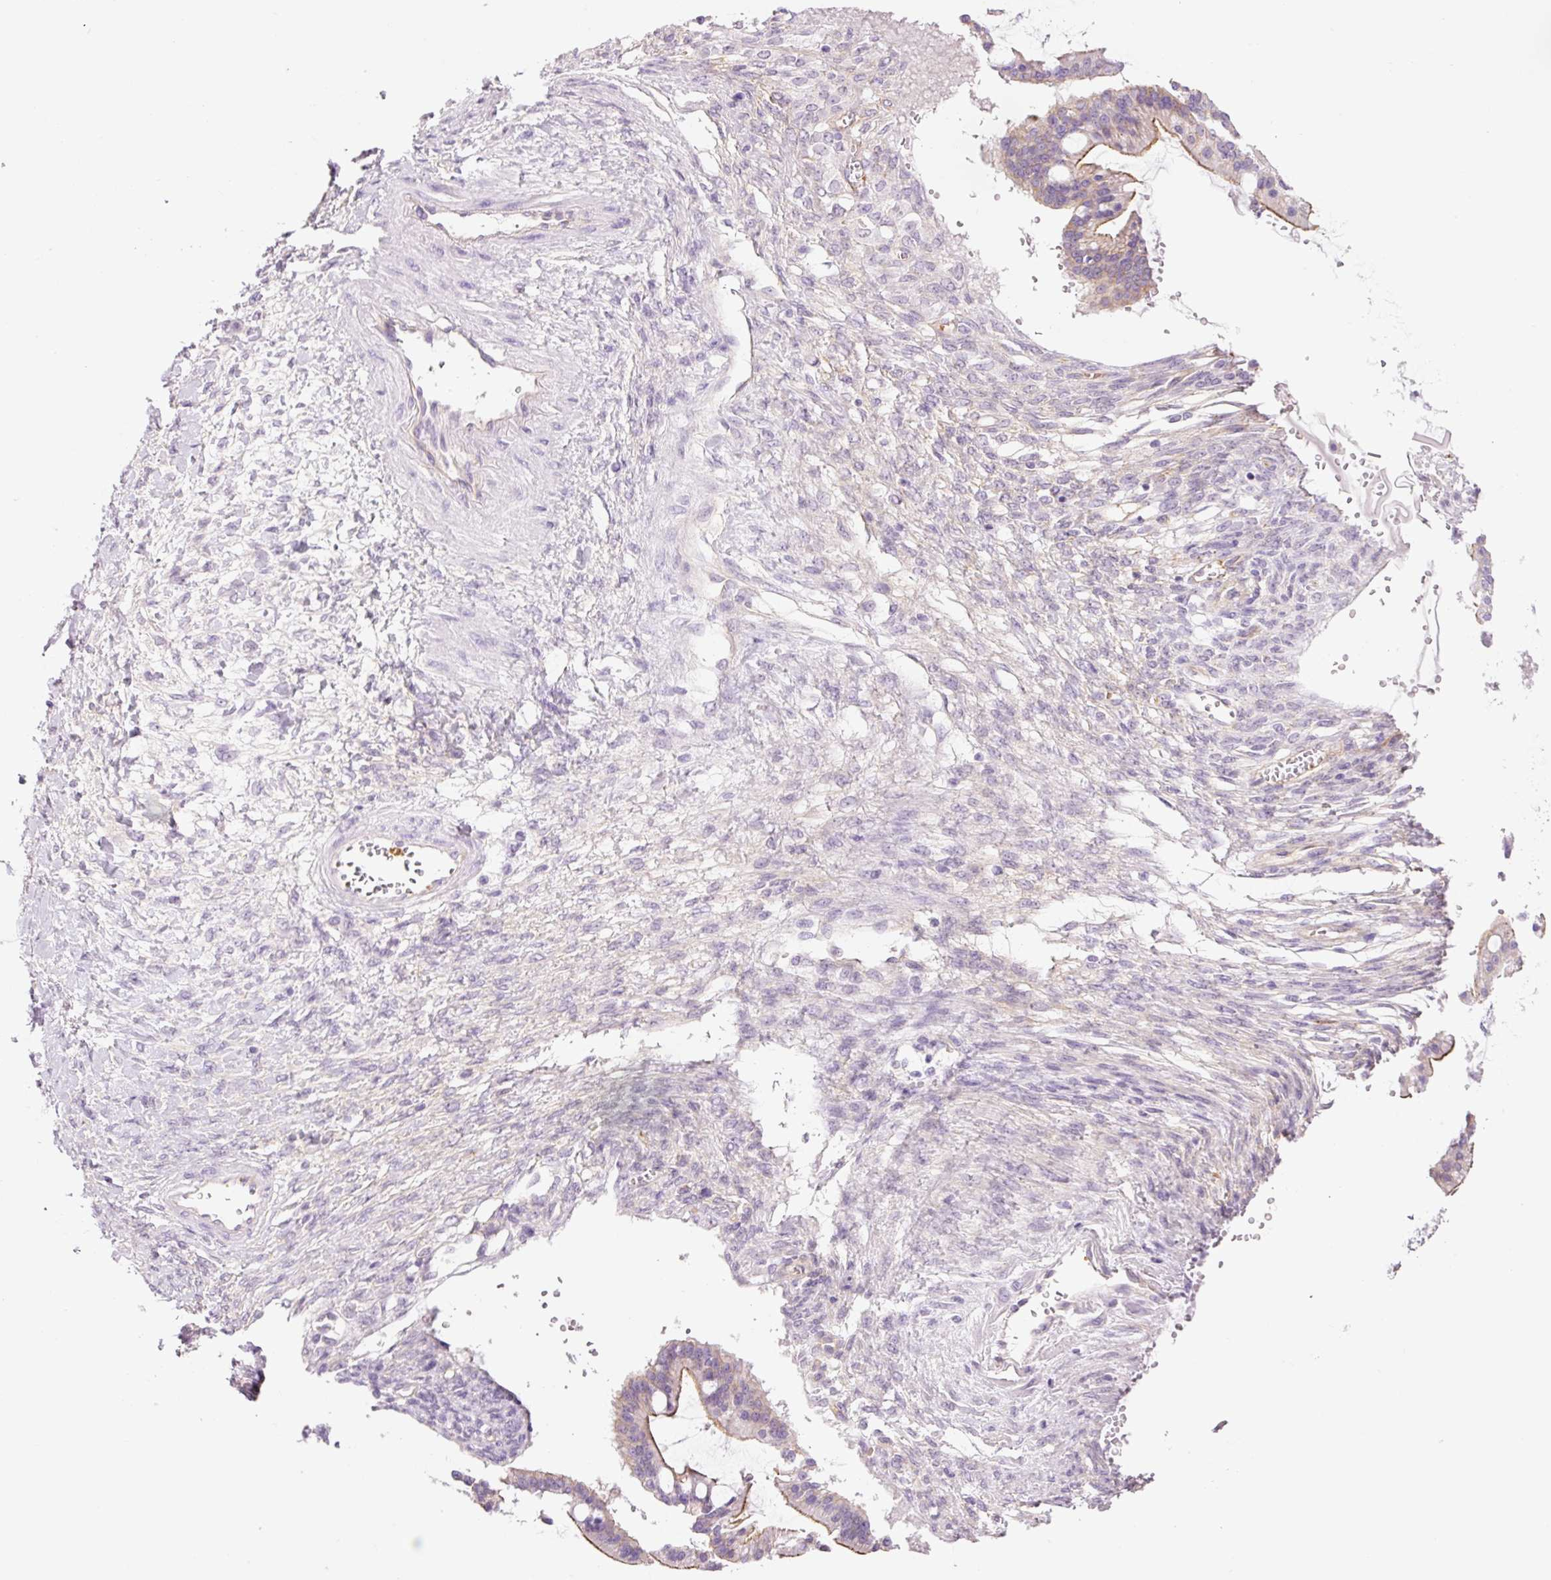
{"staining": {"intensity": "moderate", "quantity": "<25%", "location": "cytoplasmic/membranous"}, "tissue": "ovarian cancer", "cell_type": "Tumor cells", "image_type": "cancer", "snomed": [{"axis": "morphology", "description": "Cystadenocarcinoma, mucinous, NOS"}, {"axis": "topography", "description": "Ovary"}], "caption": "Immunohistochemistry (IHC) (DAB (3,3'-diaminobenzidine)) staining of human ovarian mucinous cystadenocarcinoma displays moderate cytoplasmic/membranous protein staining in approximately <25% of tumor cells.", "gene": "HSPA4L", "patient": {"sex": "female", "age": 73}}